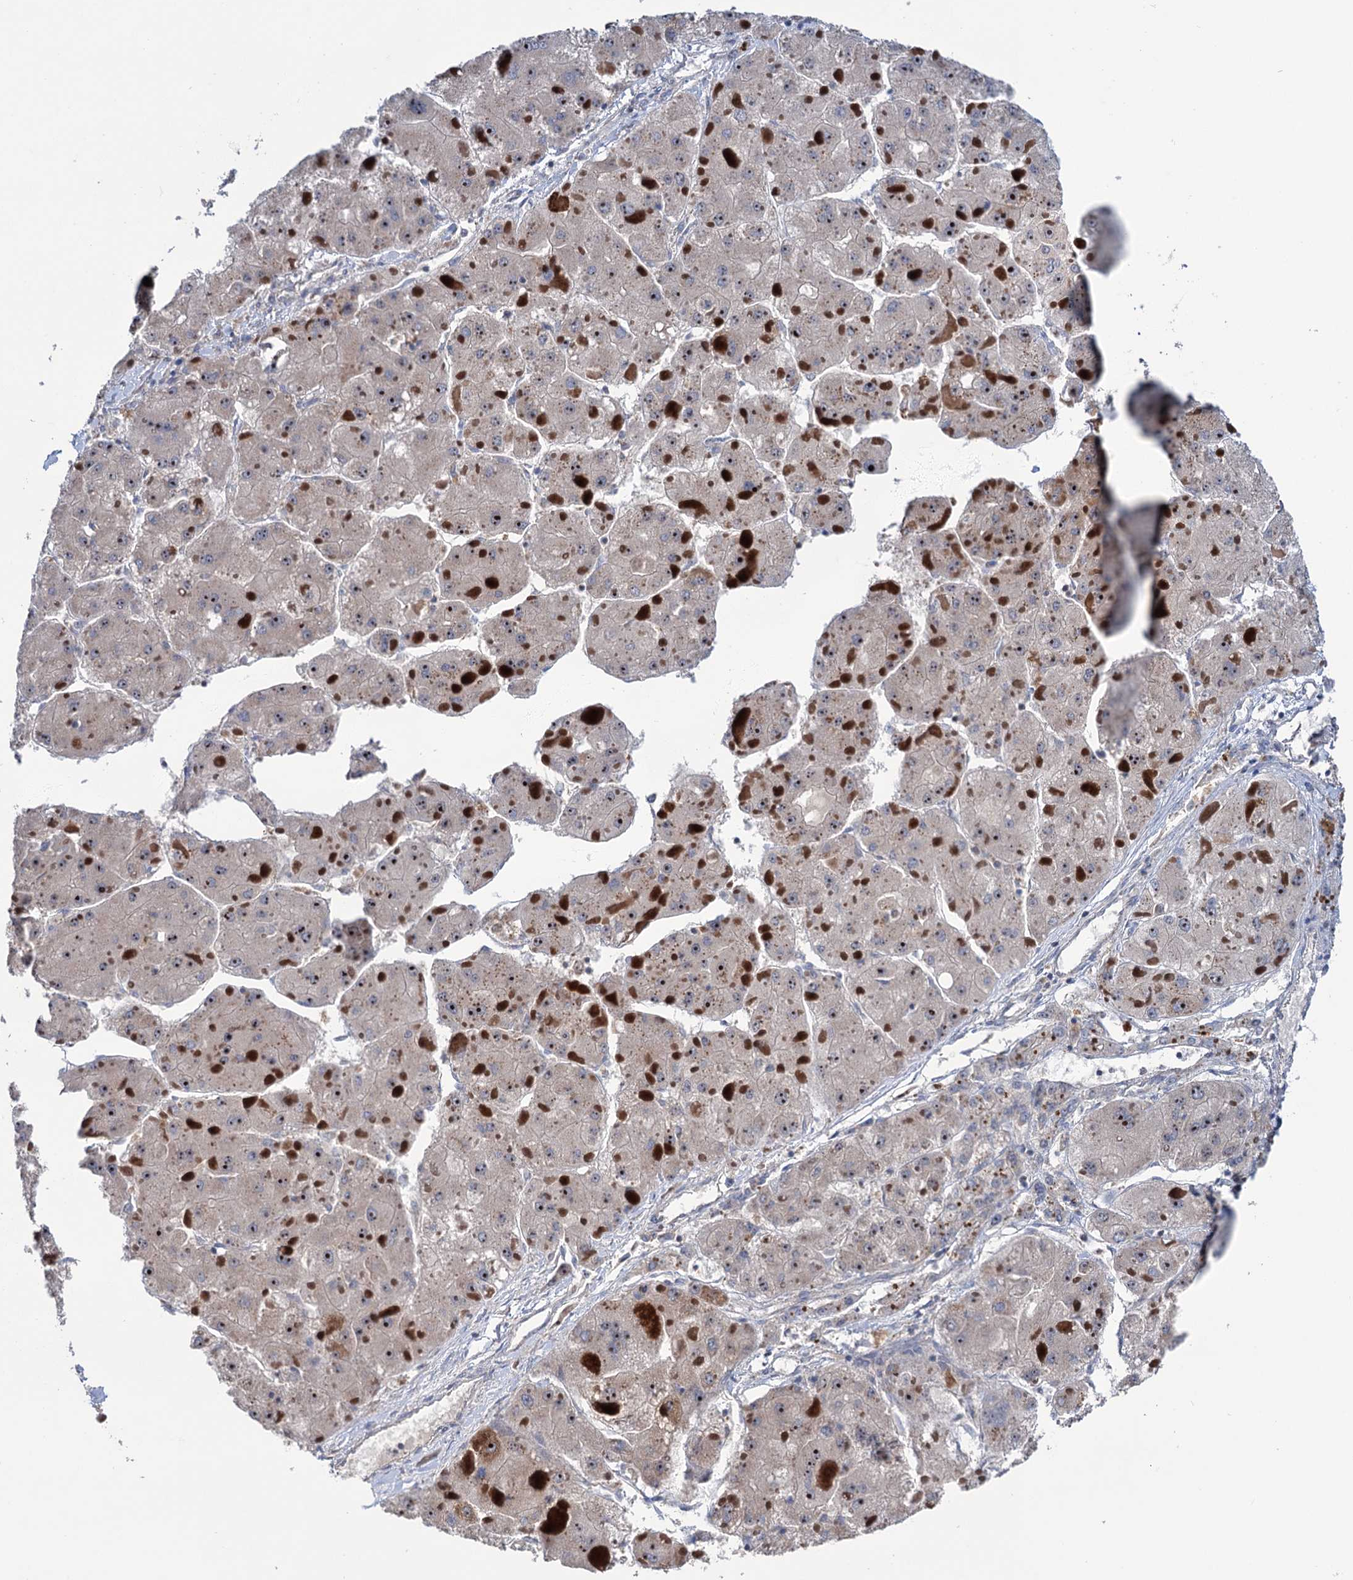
{"staining": {"intensity": "moderate", "quantity": "25%-75%", "location": "cytoplasmic/membranous,nuclear"}, "tissue": "liver cancer", "cell_type": "Tumor cells", "image_type": "cancer", "snomed": [{"axis": "morphology", "description": "Carcinoma, Hepatocellular, NOS"}, {"axis": "topography", "description": "Liver"}], "caption": "DAB immunohistochemical staining of liver hepatocellular carcinoma reveals moderate cytoplasmic/membranous and nuclear protein staining in about 25%-75% of tumor cells.", "gene": "HTR3B", "patient": {"sex": "female", "age": 73}}